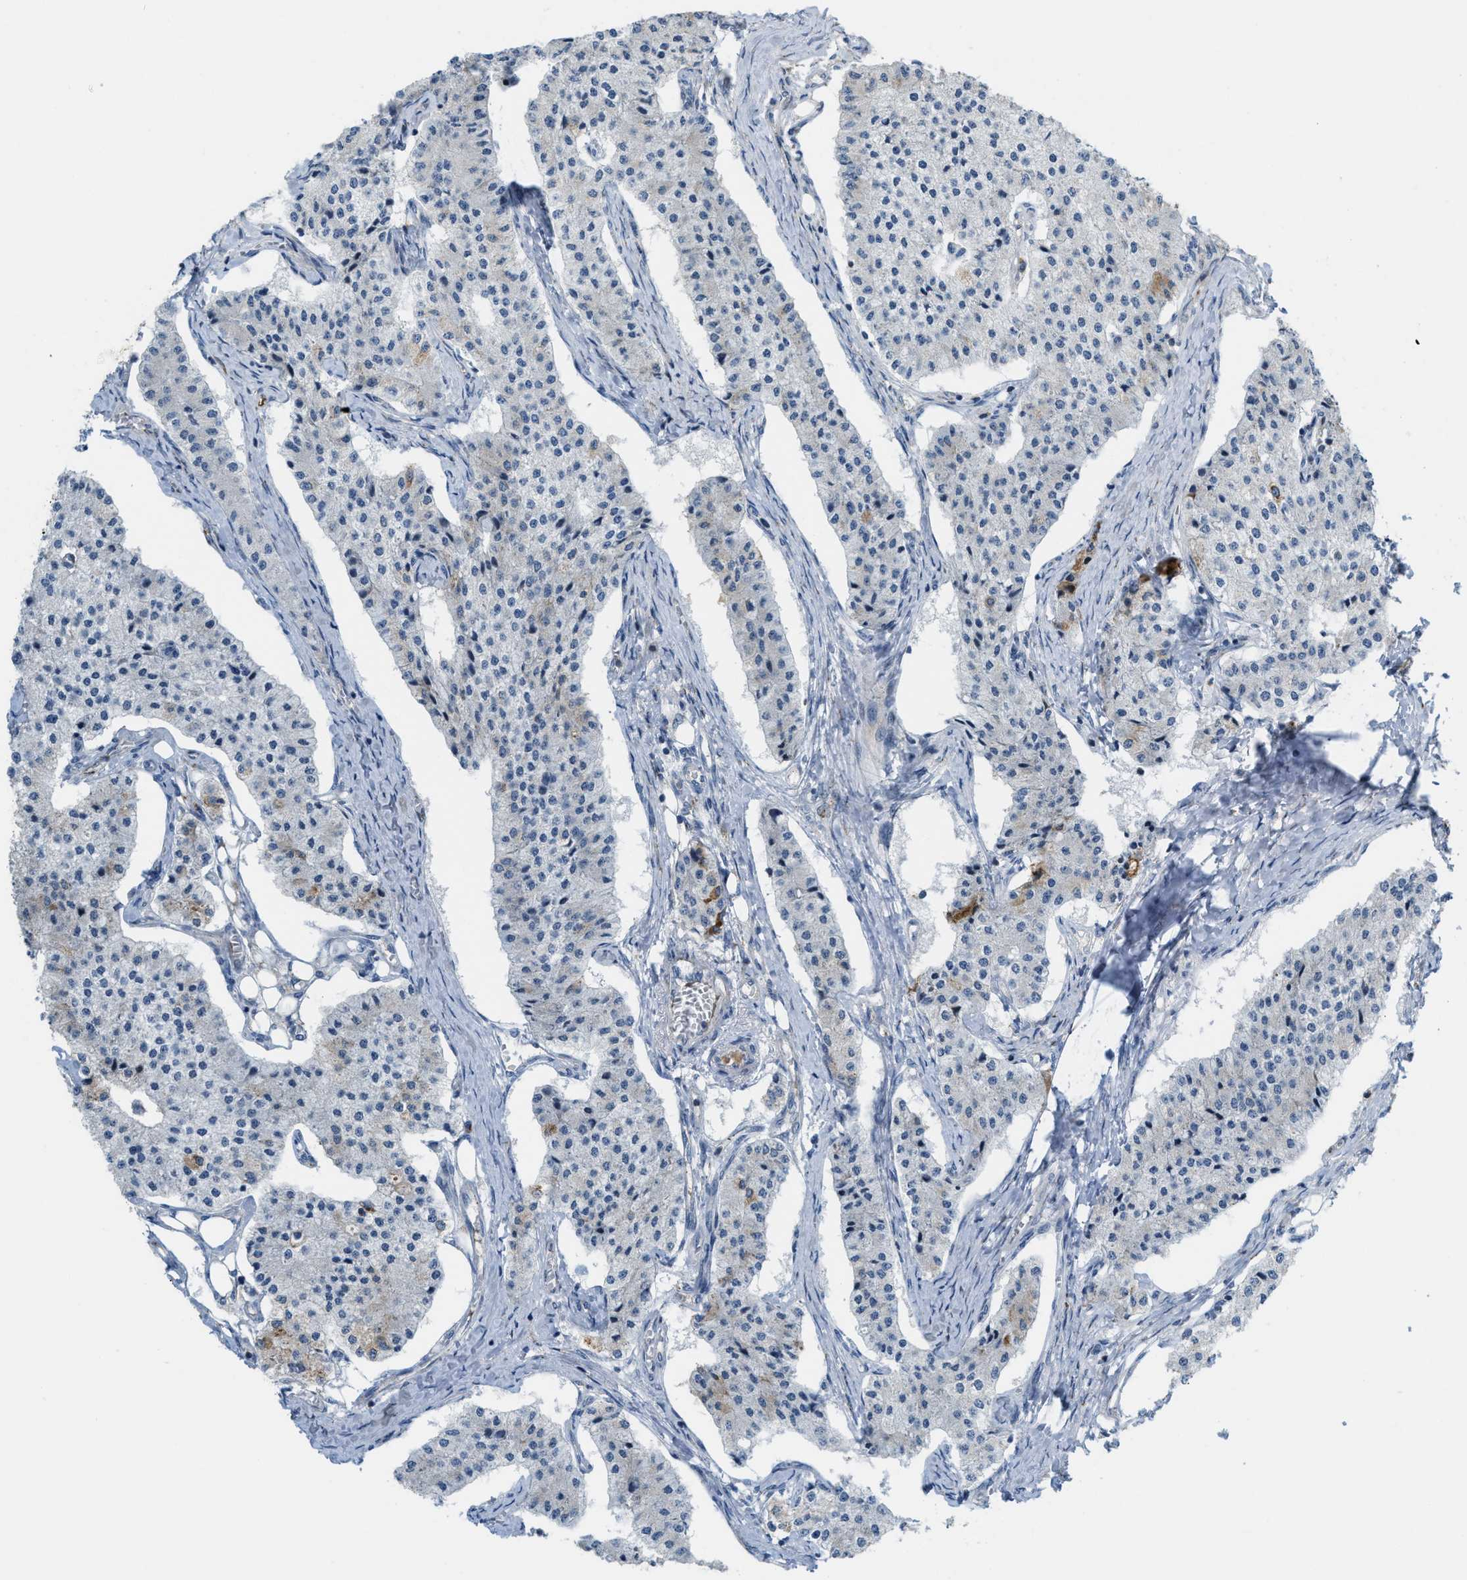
{"staining": {"intensity": "negative", "quantity": "none", "location": "none"}, "tissue": "carcinoid", "cell_type": "Tumor cells", "image_type": "cancer", "snomed": [{"axis": "morphology", "description": "Carcinoid, malignant, NOS"}, {"axis": "topography", "description": "Colon"}], "caption": "The histopathology image demonstrates no significant expression in tumor cells of carcinoid. (Stains: DAB immunohistochemistry (IHC) with hematoxylin counter stain, Microscopy: brightfield microscopy at high magnification).", "gene": "DIPK1A", "patient": {"sex": "female", "age": 52}}